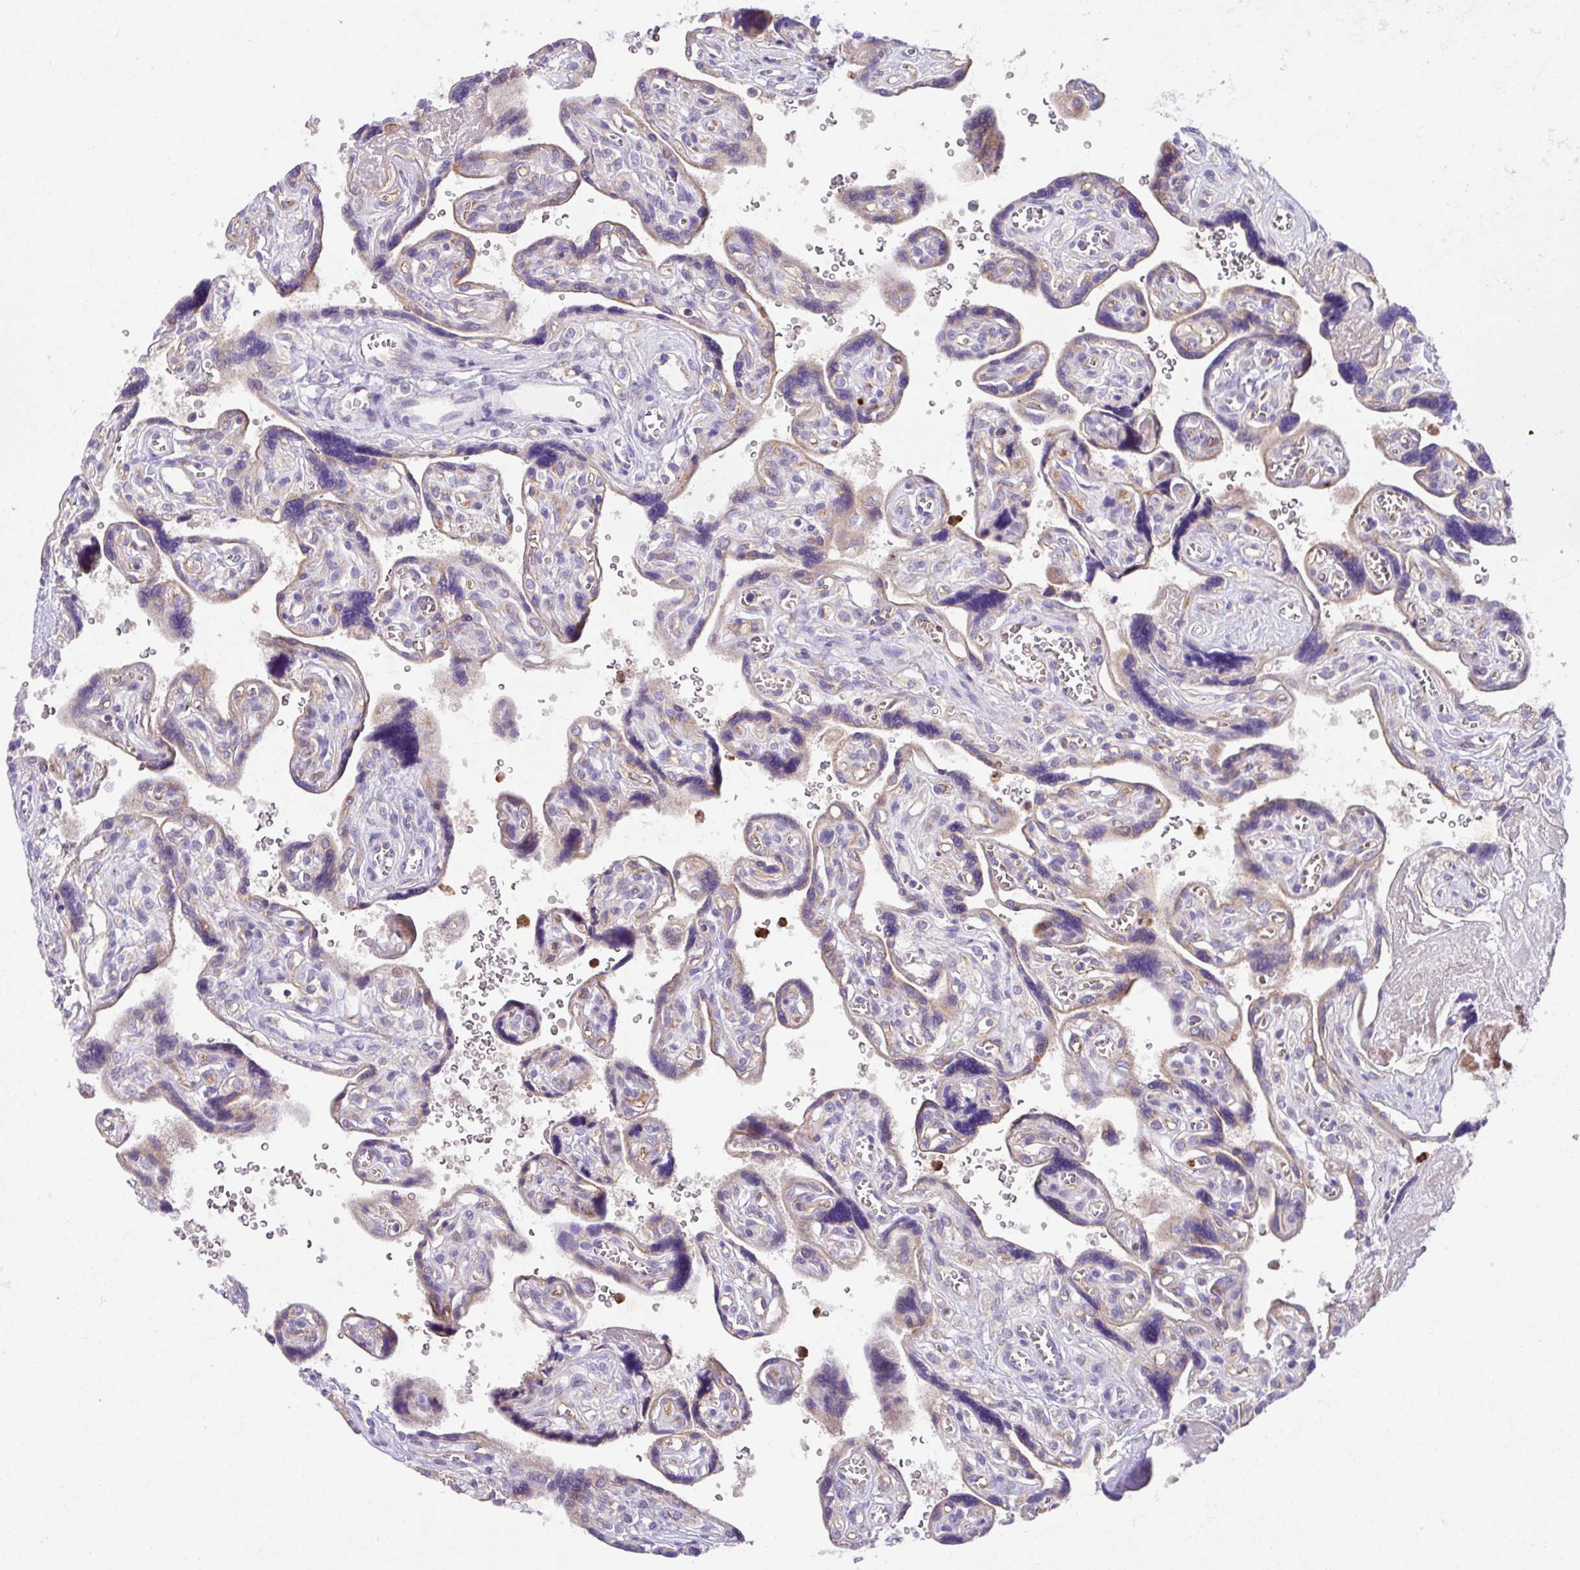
{"staining": {"intensity": "negative", "quantity": "none", "location": "none"}, "tissue": "placenta", "cell_type": "Decidual cells", "image_type": "normal", "snomed": [{"axis": "morphology", "description": "Normal tissue, NOS"}, {"axis": "topography", "description": "Placenta"}], "caption": "Immunohistochemical staining of normal human placenta demonstrates no significant staining in decidual cells.", "gene": "CRISP3", "patient": {"sex": "female", "age": 39}}